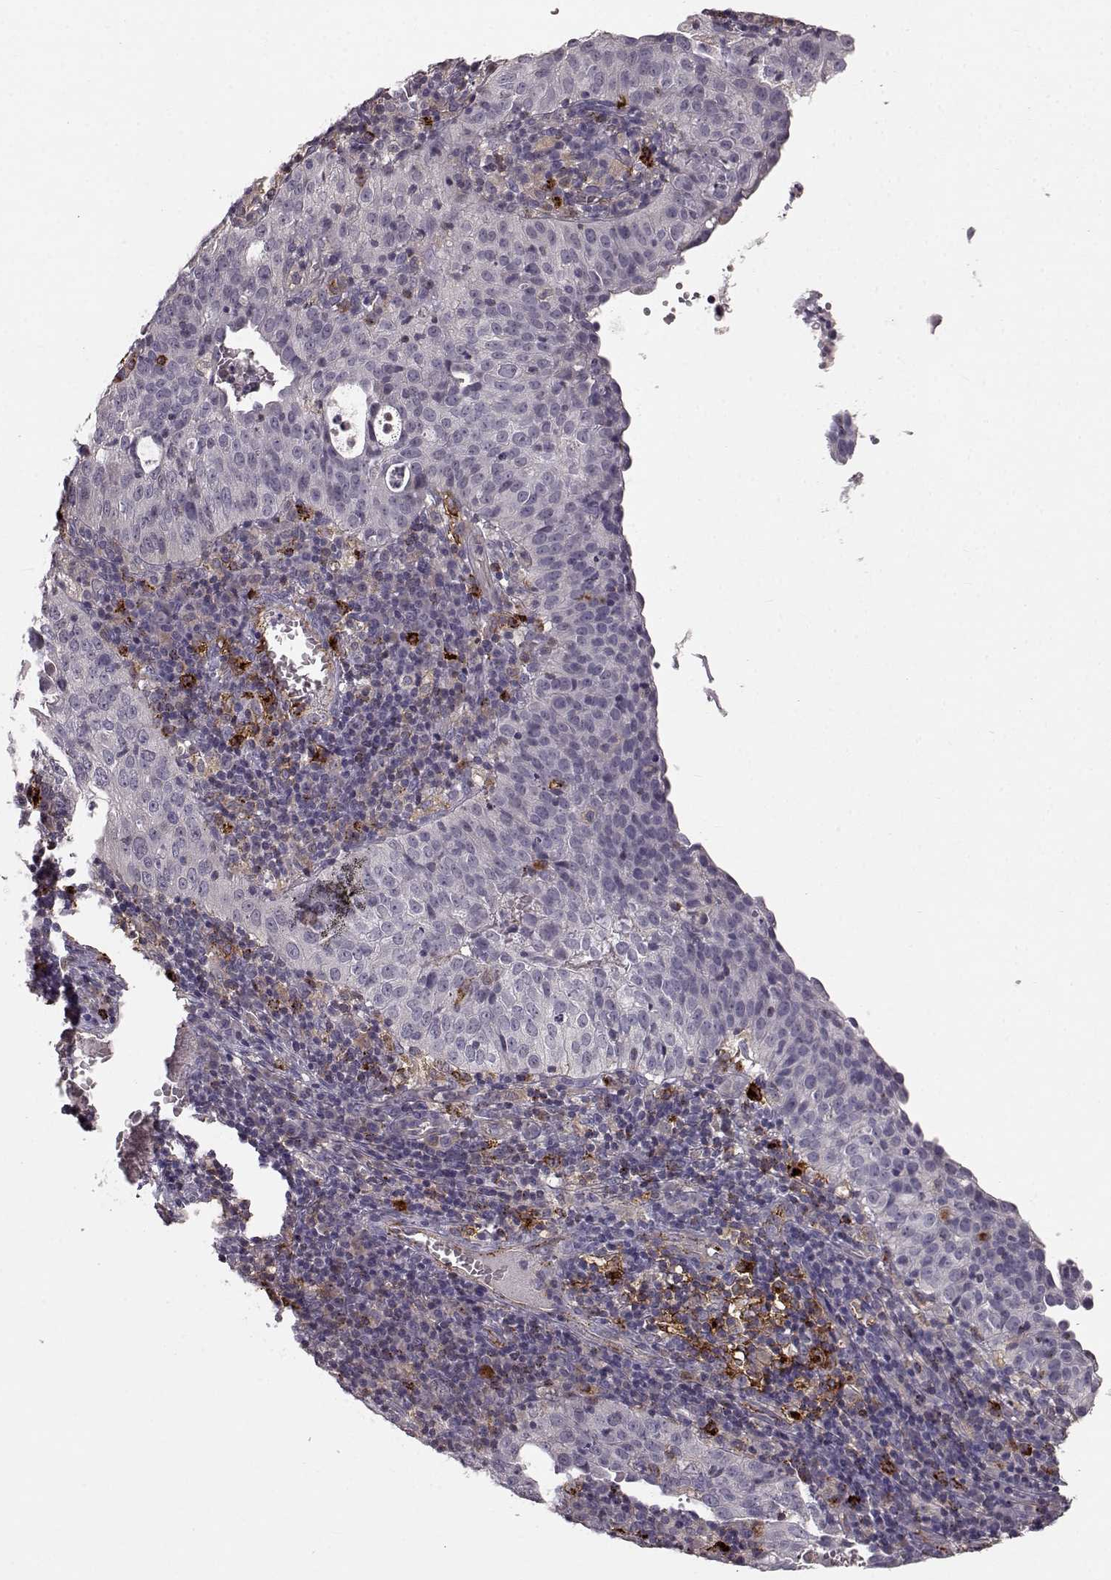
{"staining": {"intensity": "negative", "quantity": "none", "location": "none"}, "tissue": "cervical cancer", "cell_type": "Tumor cells", "image_type": "cancer", "snomed": [{"axis": "morphology", "description": "Squamous cell carcinoma, NOS"}, {"axis": "topography", "description": "Cervix"}], "caption": "DAB (3,3'-diaminobenzidine) immunohistochemical staining of human squamous cell carcinoma (cervical) demonstrates no significant positivity in tumor cells.", "gene": "CCNF", "patient": {"sex": "female", "age": 39}}